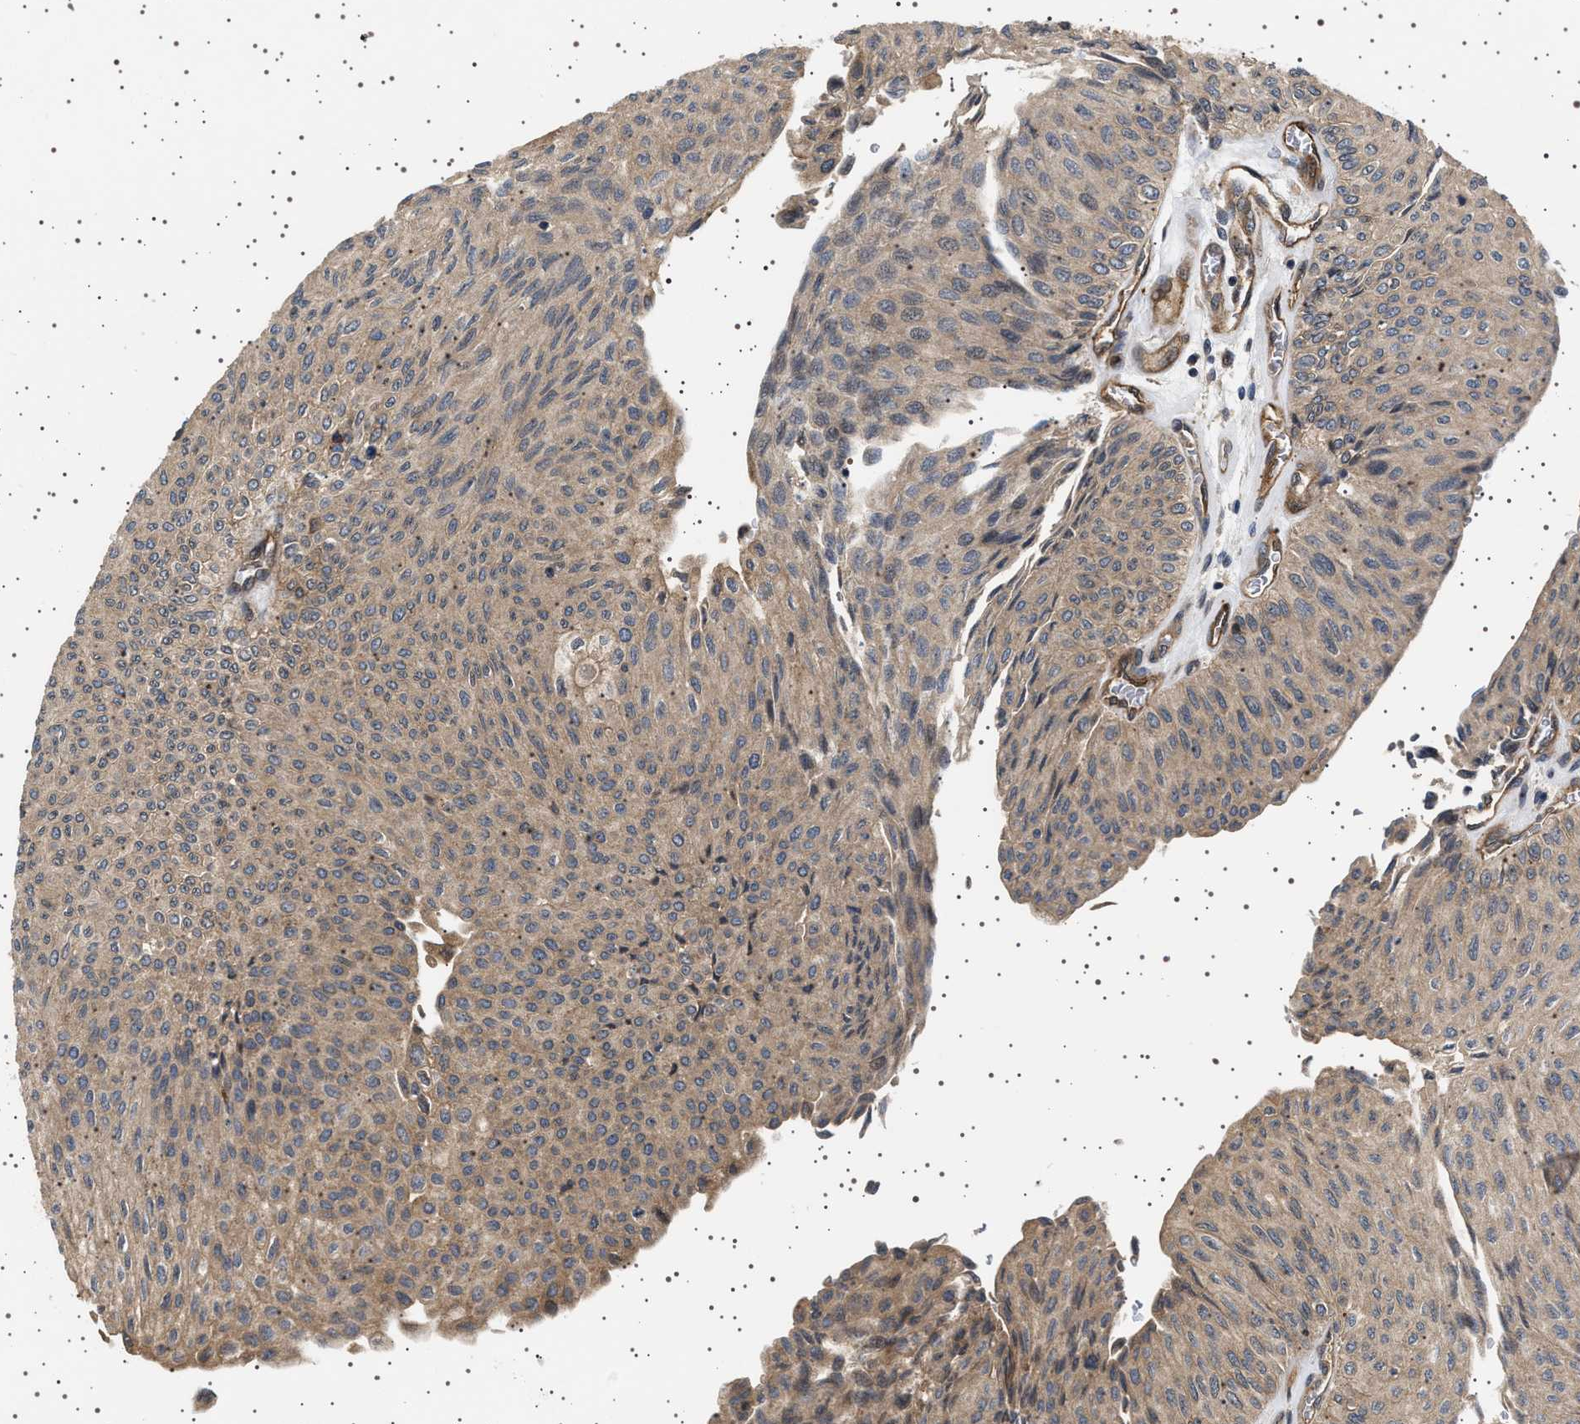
{"staining": {"intensity": "weak", "quantity": "25%-75%", "location": "cytoplasmic/membranous"}, "tissue": "urothelial cancer", "cell_type": "Tumor cells", "image_type": "cancer", "snomed": [{"axis": "morphology", "description": "Urothelial carcinoma, Low grade"}, {"axis": "topography", "description": "Urinary bladder"}], "caption": "Human low-grade urothelial carcinoma stained with a brown dye displays weak cytoplasmic/membranous positive expression in about 25%-75% of tumor cells.", "gene": "BAG3", "patient": {"sex": "male", "age": 78}}